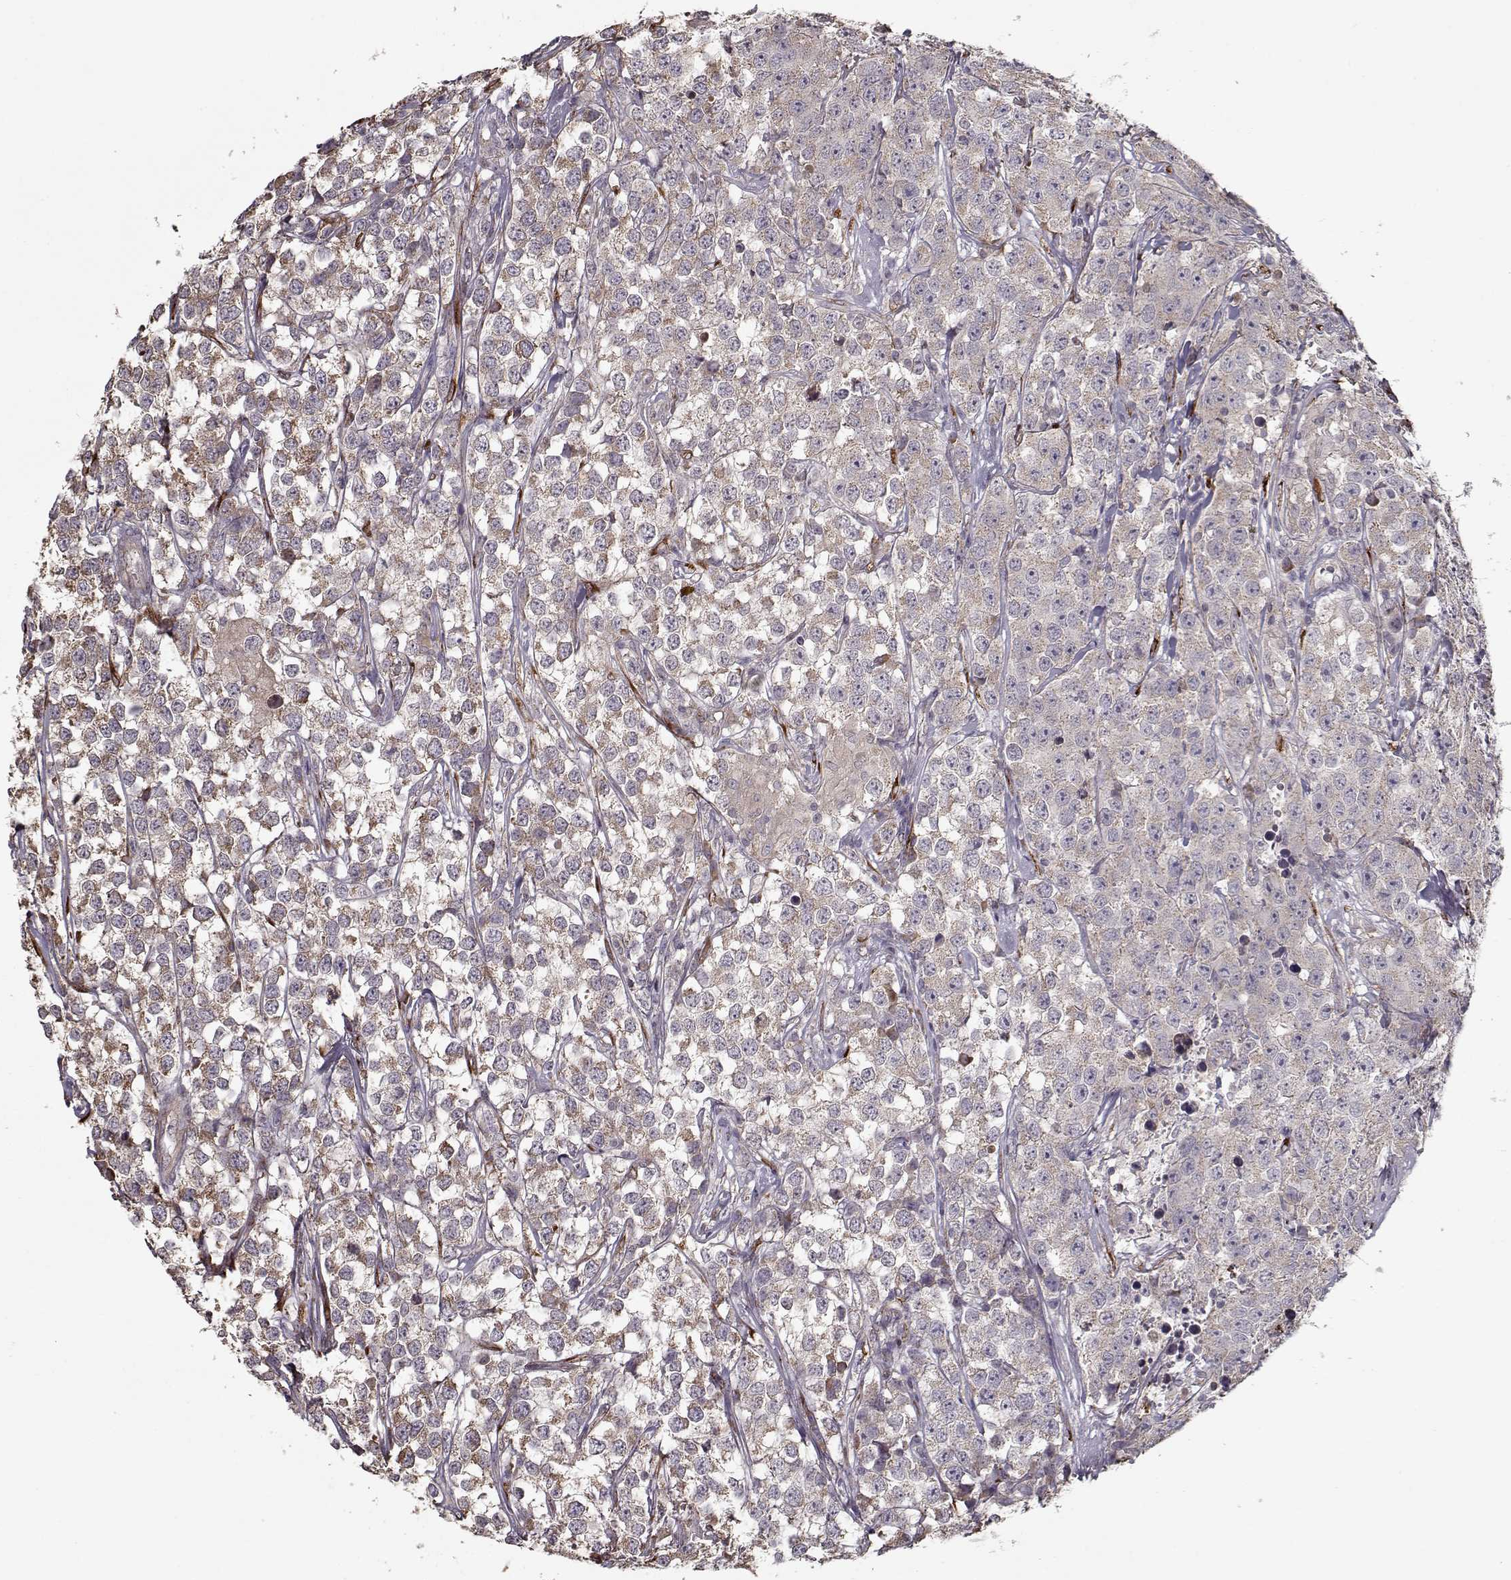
{"staining": {"intensity": "moderate", "quantity": "<25%", "location": "cytoplasmic/membranous"}, "tissue": "testis cancer", "cell_type": "Tumor cells", "image_type": "cancer", "snomed": [{"axis": "morphology", "description": "Seminoma, NOS"}, {"axis": "topography", "description": "Testis"}], "caption": "Protein staining of testis seminoma tissue shows moderate cytoplasmic/membranous positivity in approximately <25% of tumor cells.", "gene": "IMMP1L", "patient": {"sex": "male", "age": 59}}